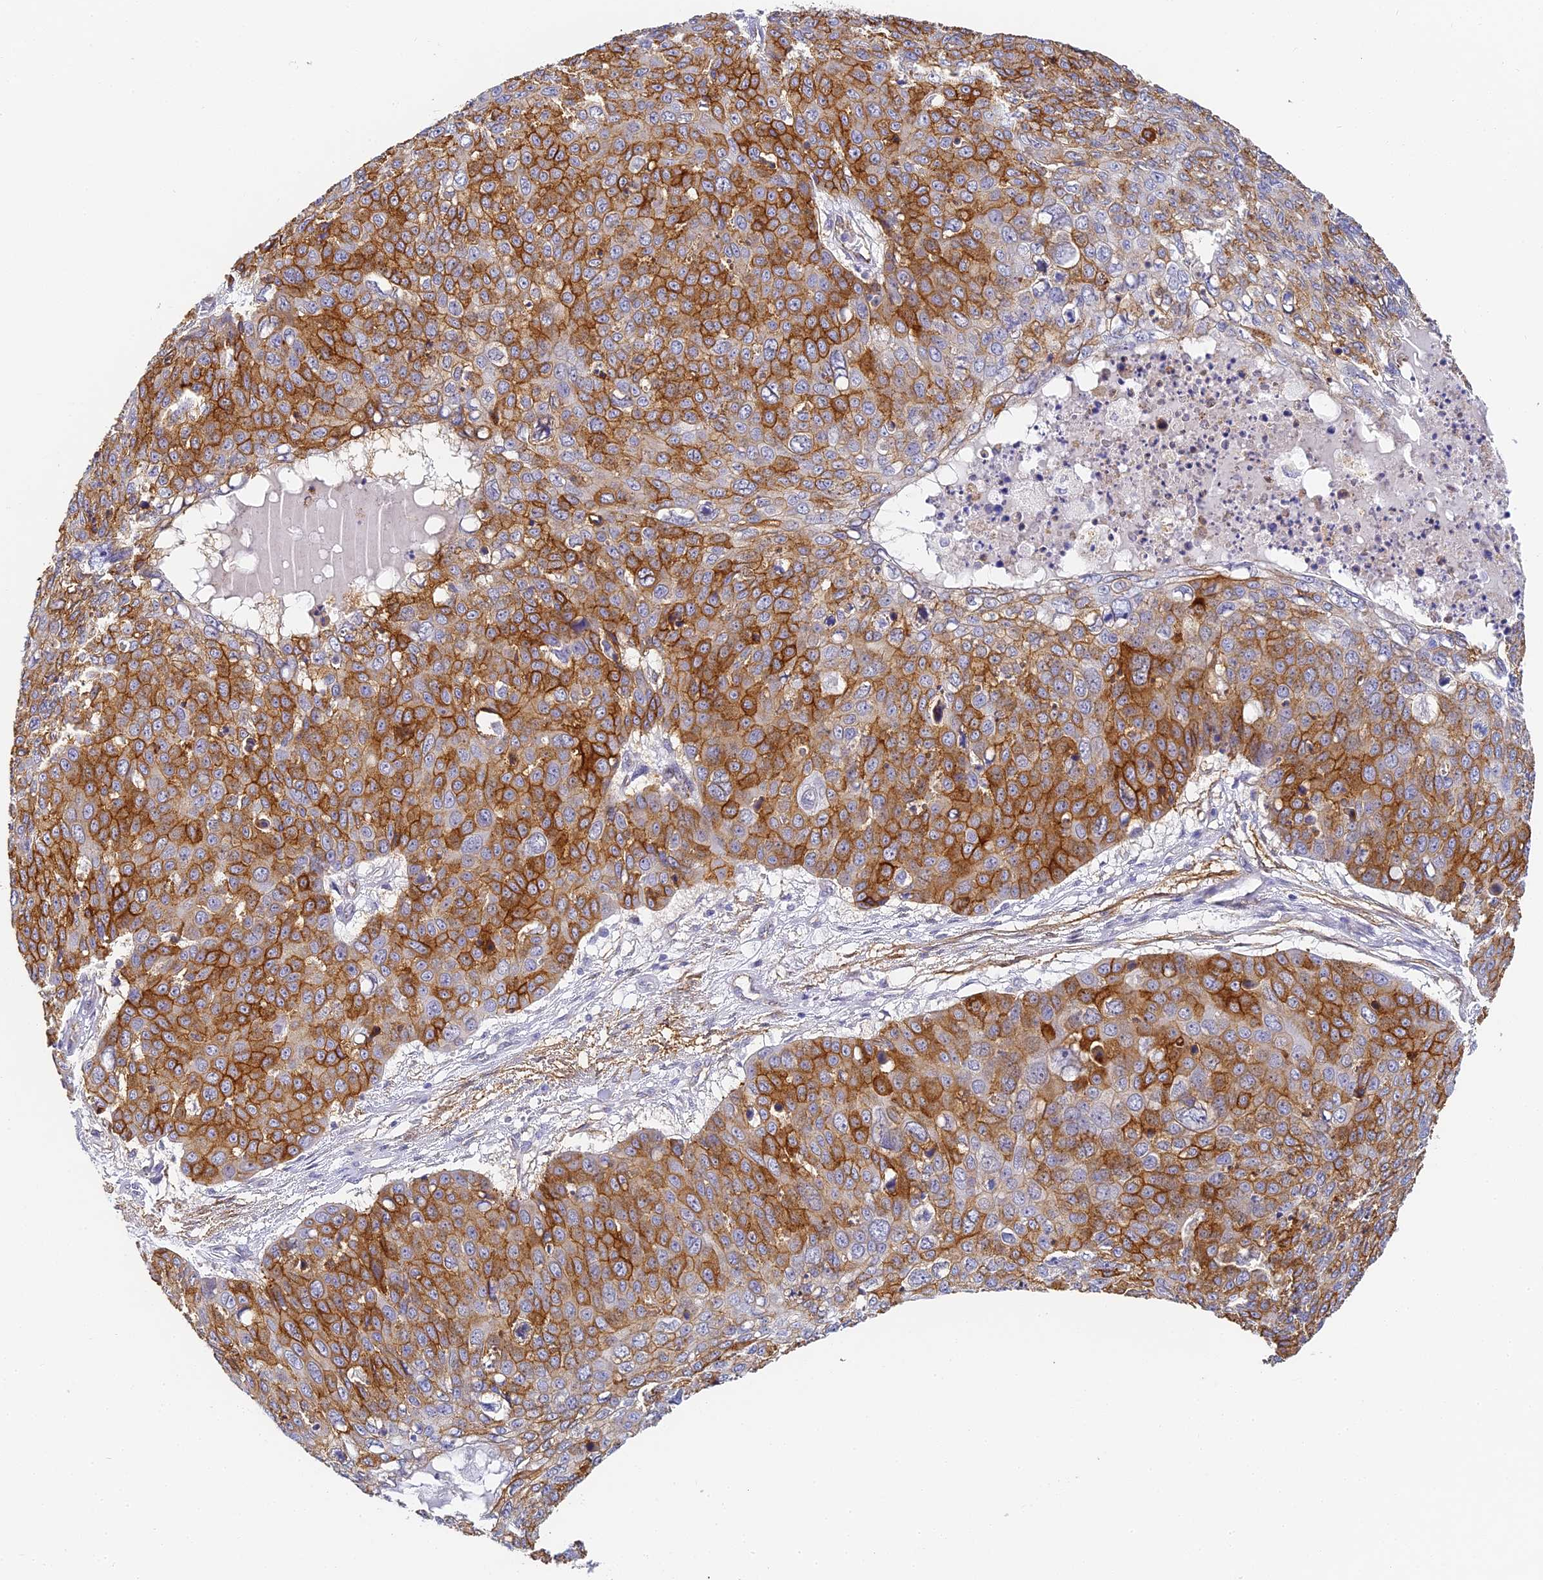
{"staining": {"intensity": "strong", "quantity": ">75%", "location": "cytoplasmic/membranous"}, "tissue": "skin cancer", "cell_type": "Tumor cells", "image_type": "cancer", "snomed": [{"axis": "morphology", "description": "Squamous cell carcinoma, NOS"}, {"axis": "topography", "description": "Skin"}], "caption": "A photomicrograph showing strong cytoplasmic/membranous expression in about >75% of tumor cells in skin squamous cell carcinoma, as visualized by brown immunohistochemical staining.", "gene": "GJA1", "patient": {"sex": "male", "age": 71}}